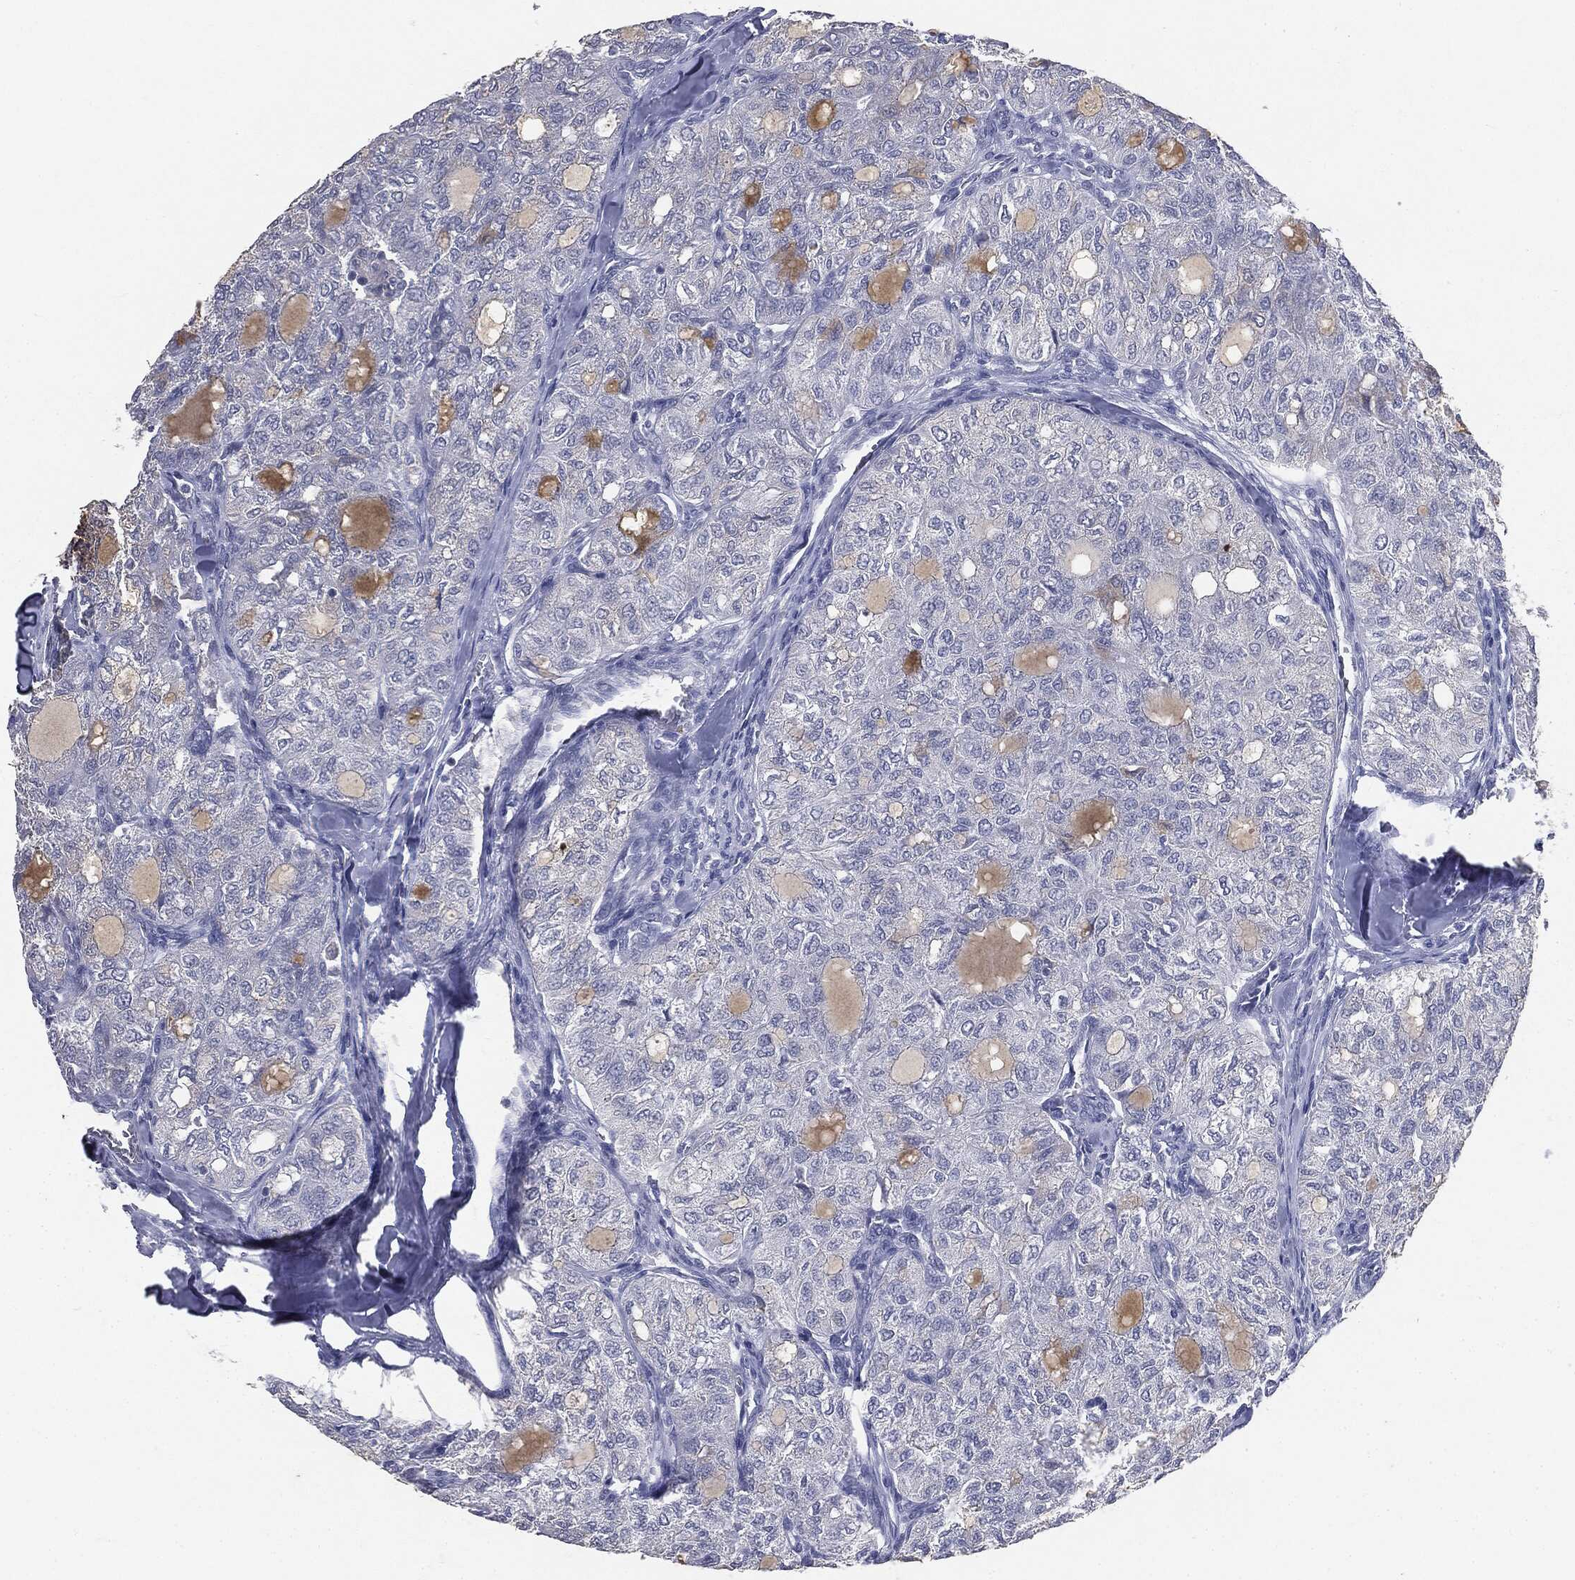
{"staining": {"intensity": "negative", "quantity": "none", "location": "none"}, "tissue": "thyroid cancer", "cell_type": "Tumor cells", "image_type": "cancer", "snomed": [{"axis": "morphology", "description": "Follicular adenoma carcinoma, NOS"}, {"axis": "topography", "description": "Thyroid gland"}], "caption": "An immunohistochemistry photomicrograph of thyroid cancer (follicular adenoma carcinoma) is shown. There is no staining in tumor cells of thyroid cancer (follicular adenoma carcinoma).", "gene": "SLC2A2", "patient": {"sex": "male", "age": 75}}